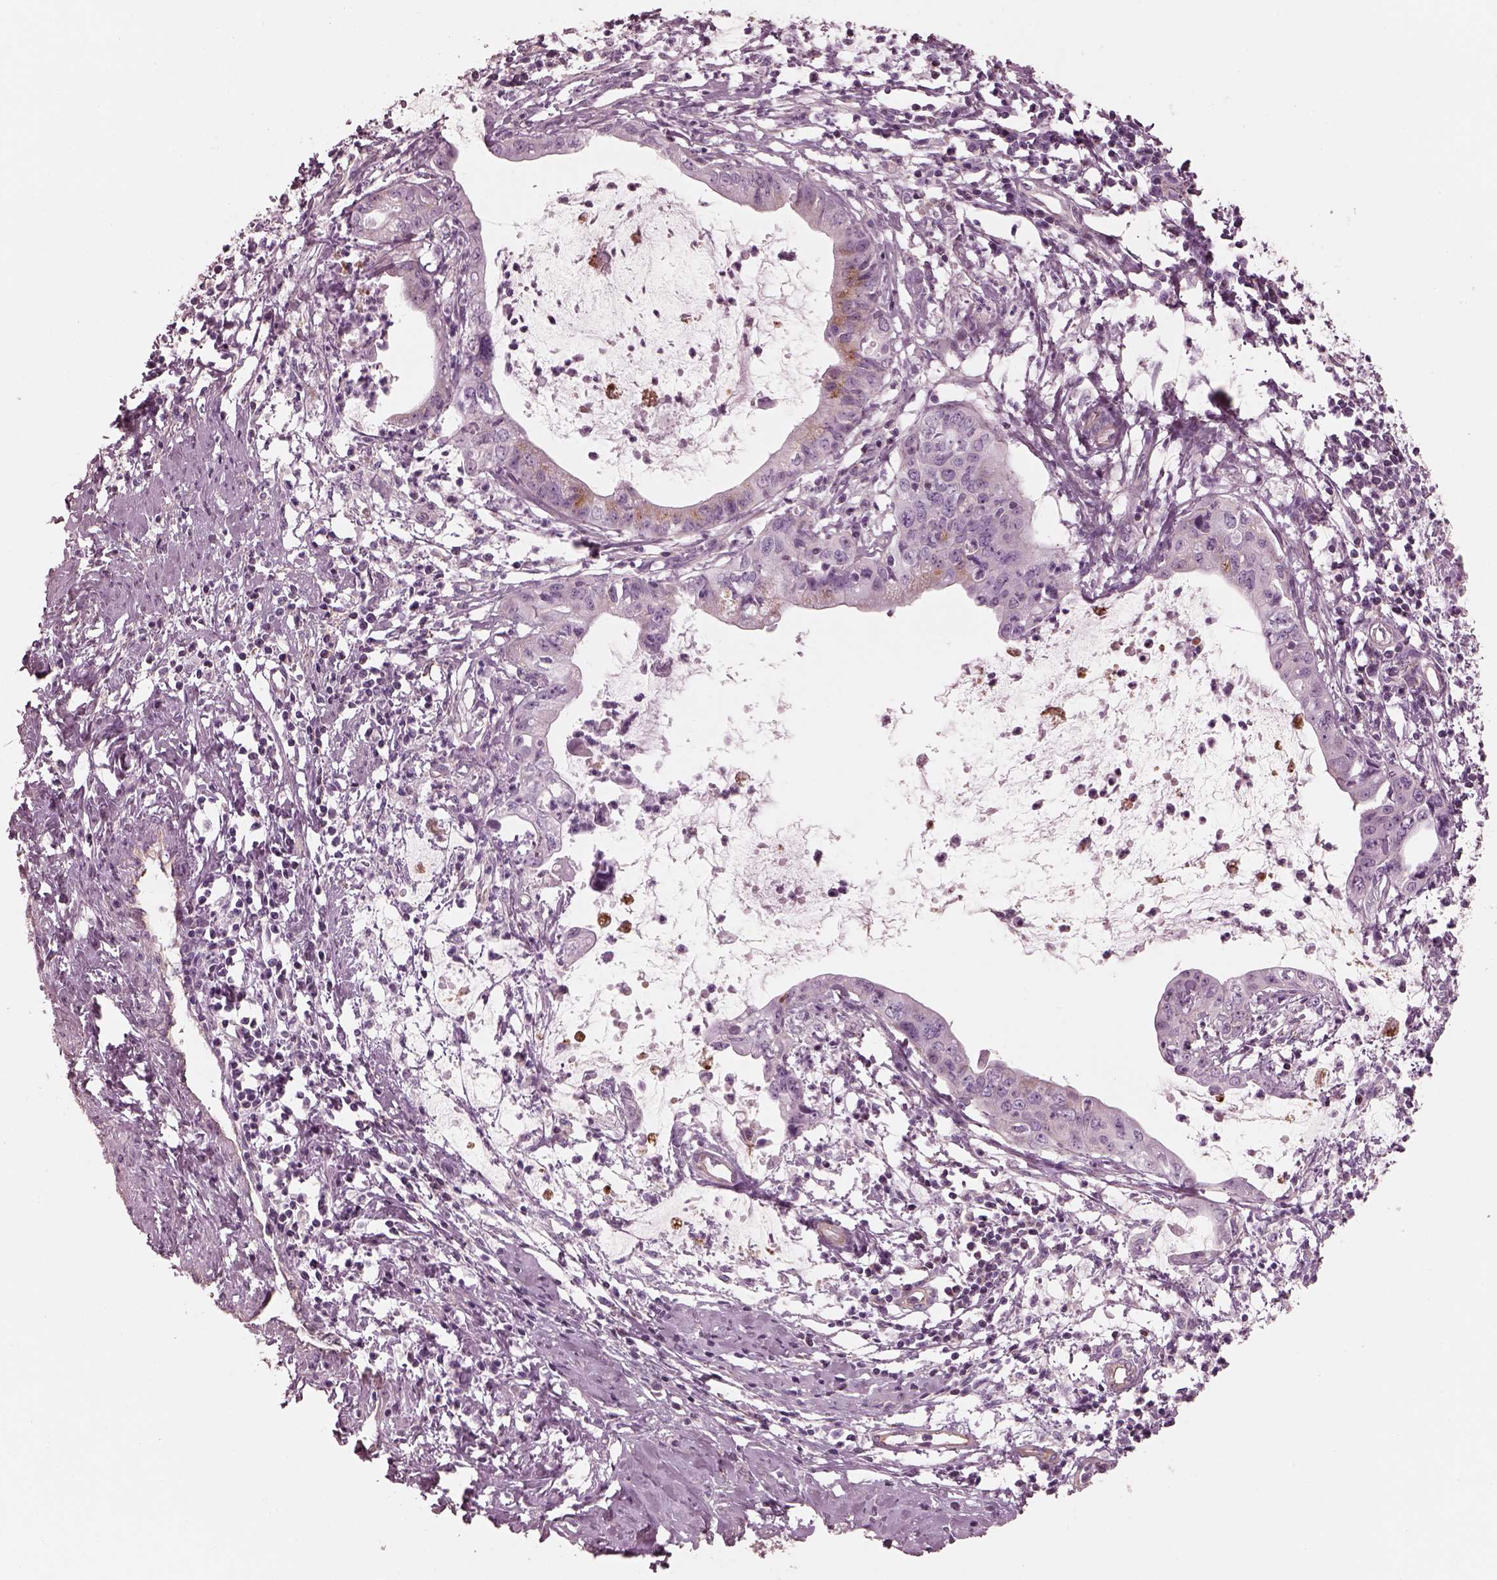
{"staining": {"intensity": "strong", "quantity": "<25%", "location": "cytoplasmic/membranous"}, "tissue": "cervical cancer", "cell_type": "Tumor cells", "image_type": "cancer", "snomed": [{"axis": "morphology", "description": "Normal tissue, NOS"}, {"axis": "morphology", "description": "Adenocarcinoma, NOS"}, {"axis": "topography", "description": "Cervix"}], "caption": "Protein expression analysis of adenocarcinoma (cervical) displays strong cytoplasmic/membranous expression in approximately <25% of tumor cells.", "gene": "ELAPOR1", "patient": {"sex": "female", "age": 38}}